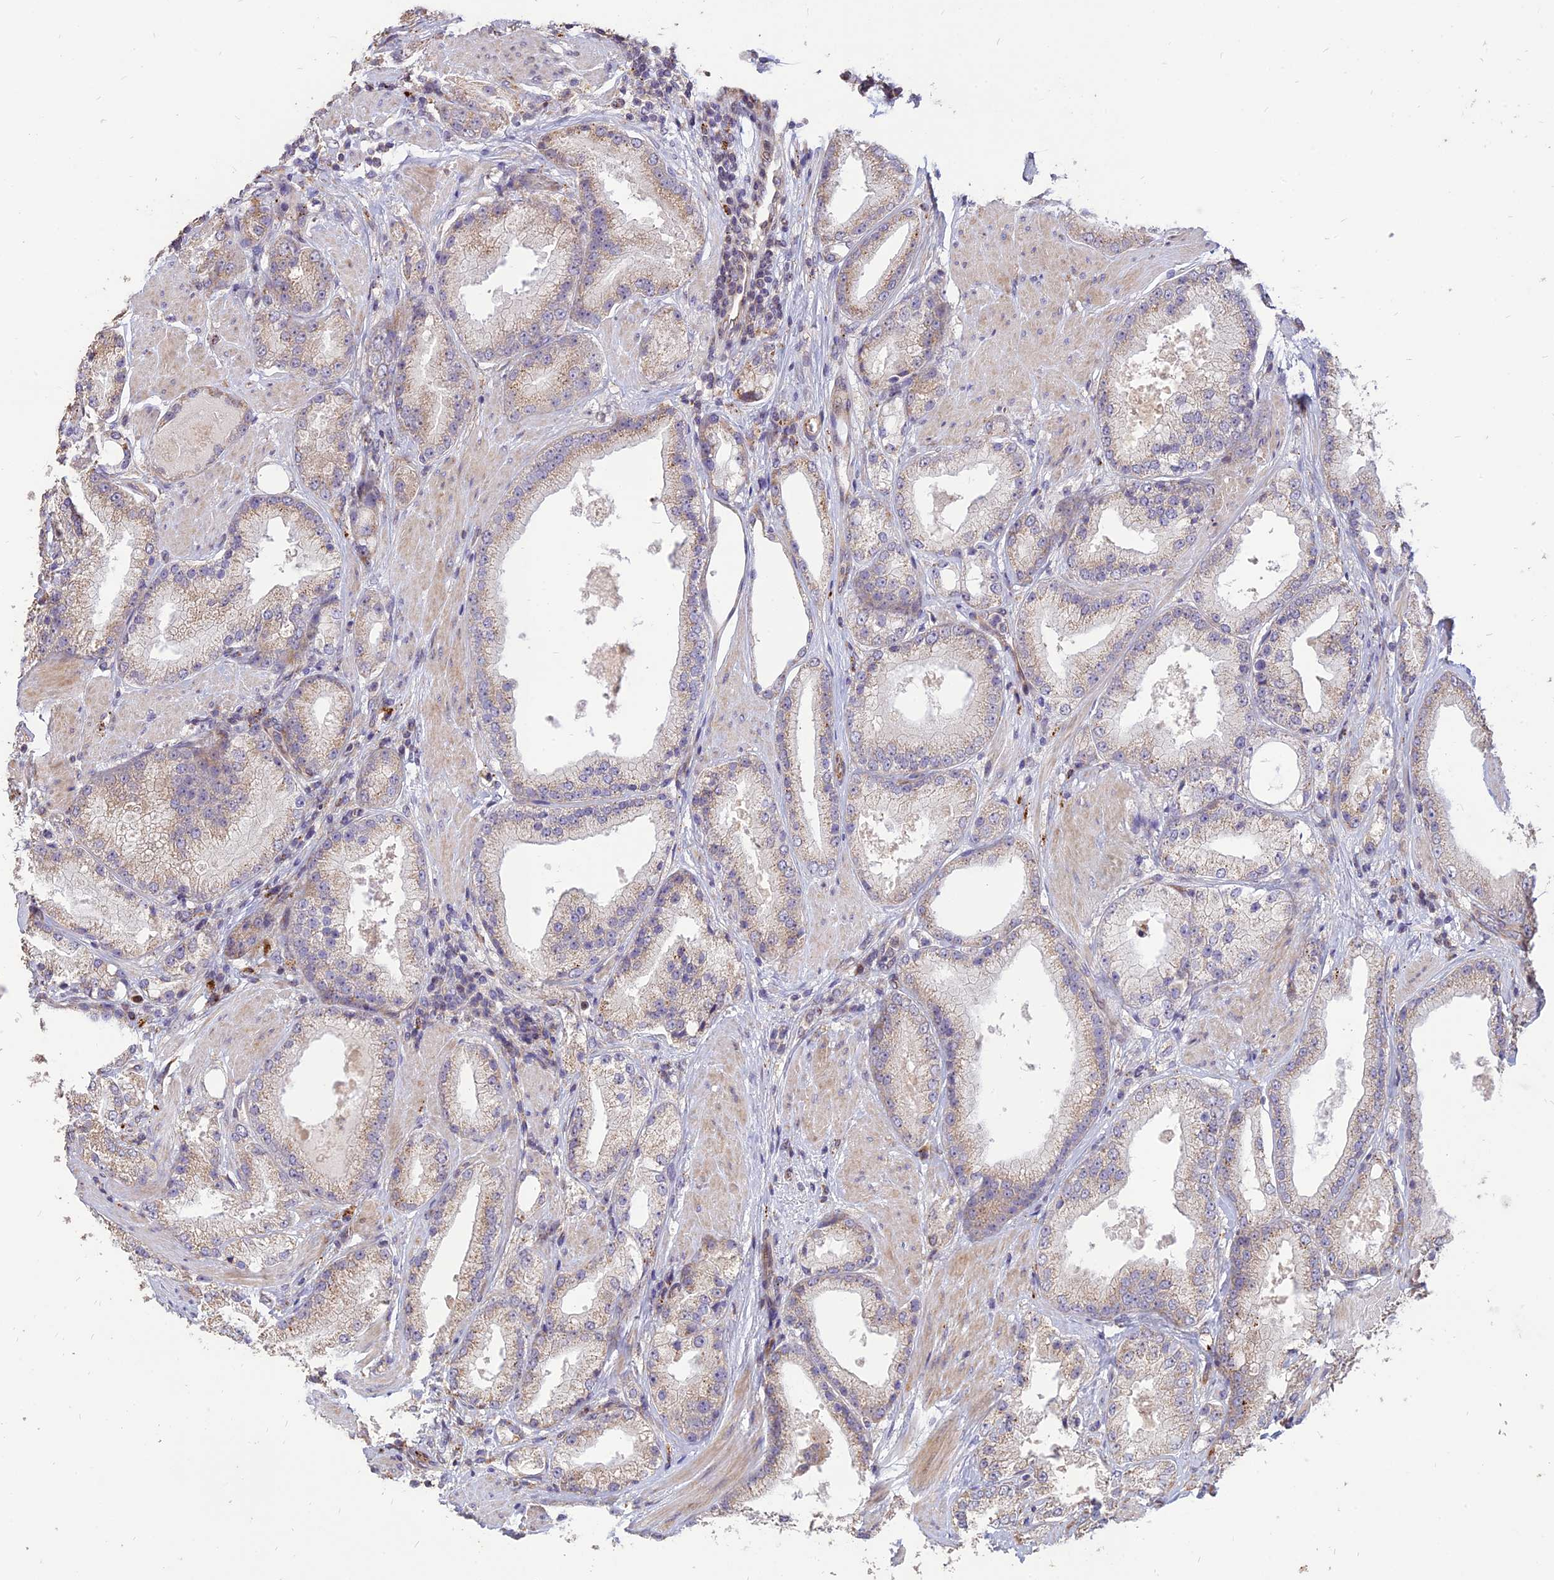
{"staining": {"intensity": "weak", "quantity": "25%-75%", "location": "cytoplasmic/membranous"}, "tissue": "prostate cancer", "cell_type": "Tumor cells", "image_type": "cancer", "snomed": [{"axis": "morphology", "description": "Adenocarcinoma, Low grade"}, {"axis": "topography", "description": "Prostate"}], "caption": "Prostate low-grade adenocarcinoma stained for a protein demonstrates weak cytoplasmic/membranous positivity in tumor cells. The staining was performed using DAB (3,3'-diaminobenzidine), with brown indicating positive protein expression. Nuclei are stained blue with hematoxylin.", "gene": "ST3GAL6", "patient": {"sex": "male", "age": 67}}